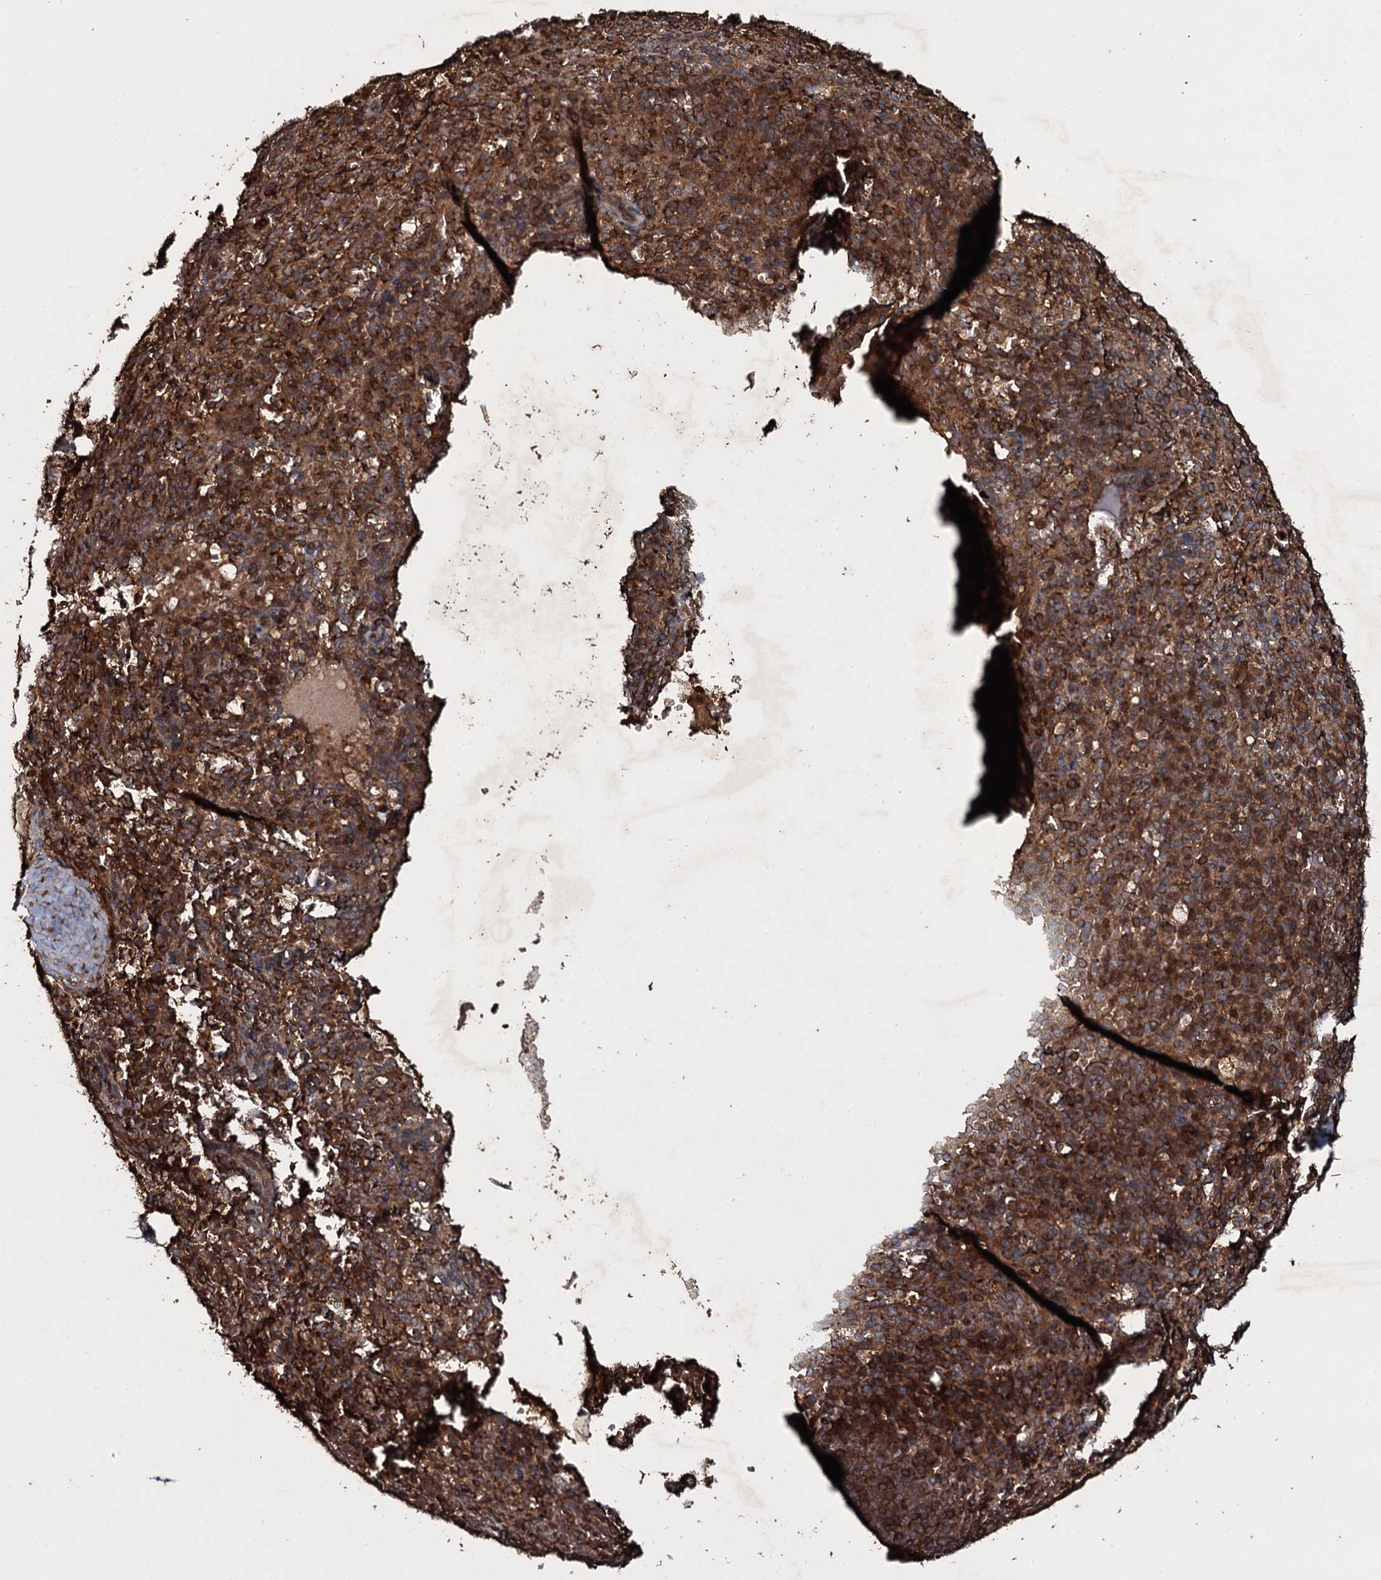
{"staining": {"intensity": "strong", "quantity": ">75%", "location": "cytoplasmic/membranous"}, "tissue": "spleen", "cell_type": "Cells in red pulp", "image_type": "normal", "snomed": [{"axis": "morphology", "description": "Normal tissue, NOS"}, {"axis": "topography", "description": "Spleen"}], "caption": "About >75% of cells in red pulp in unremarkable spleen reveal strong cytoplasmic/membranous protein positivity as visualized by brown immunohistochemical staining.", "gene": "ADGRG3", "patient": {"sex": "female", "age": 21}}